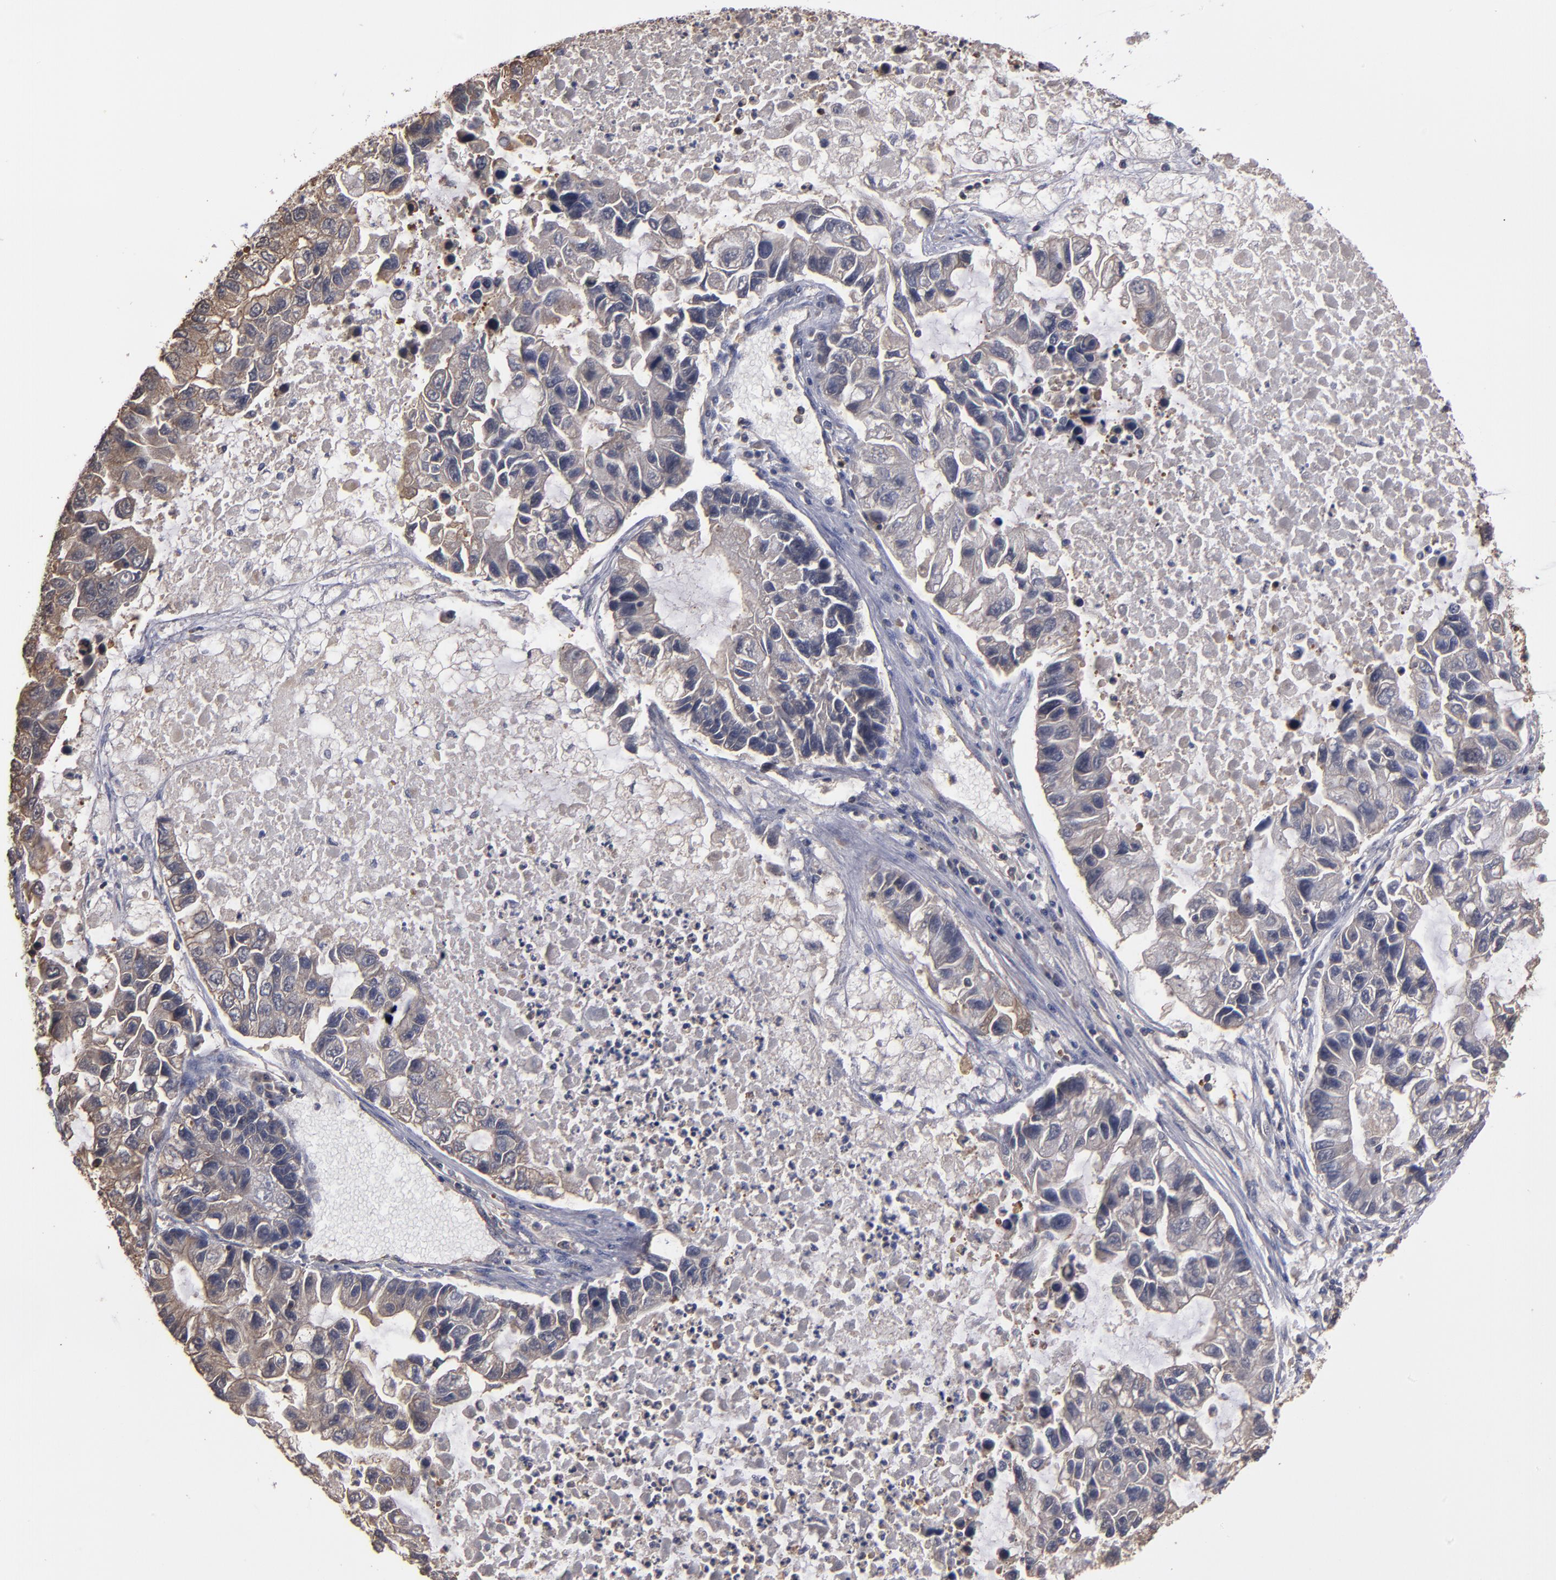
{"staining": {"intensity": "weak", "quantity": "25%-75%", "location": "cytoplasmic/membranous"}, "tissue": "lung cancer", "cell_type": "Tumor cells", "image_type": "cancer", "snomed": [{"axis": "morphology", "description": "Adenocarcinoma, NOS"}, {"axis": "topography", "description": "Lung"}], "caption": "Lung cancer (adenocarcinoma) tissue exhibits weak cytoplasmic/membranous positivity in approximately 25%-75% of tumor cells, visualized by immunohistochemistry.", "gene": "ESYT2", "patient": {"sex": "female", "age": 51}}